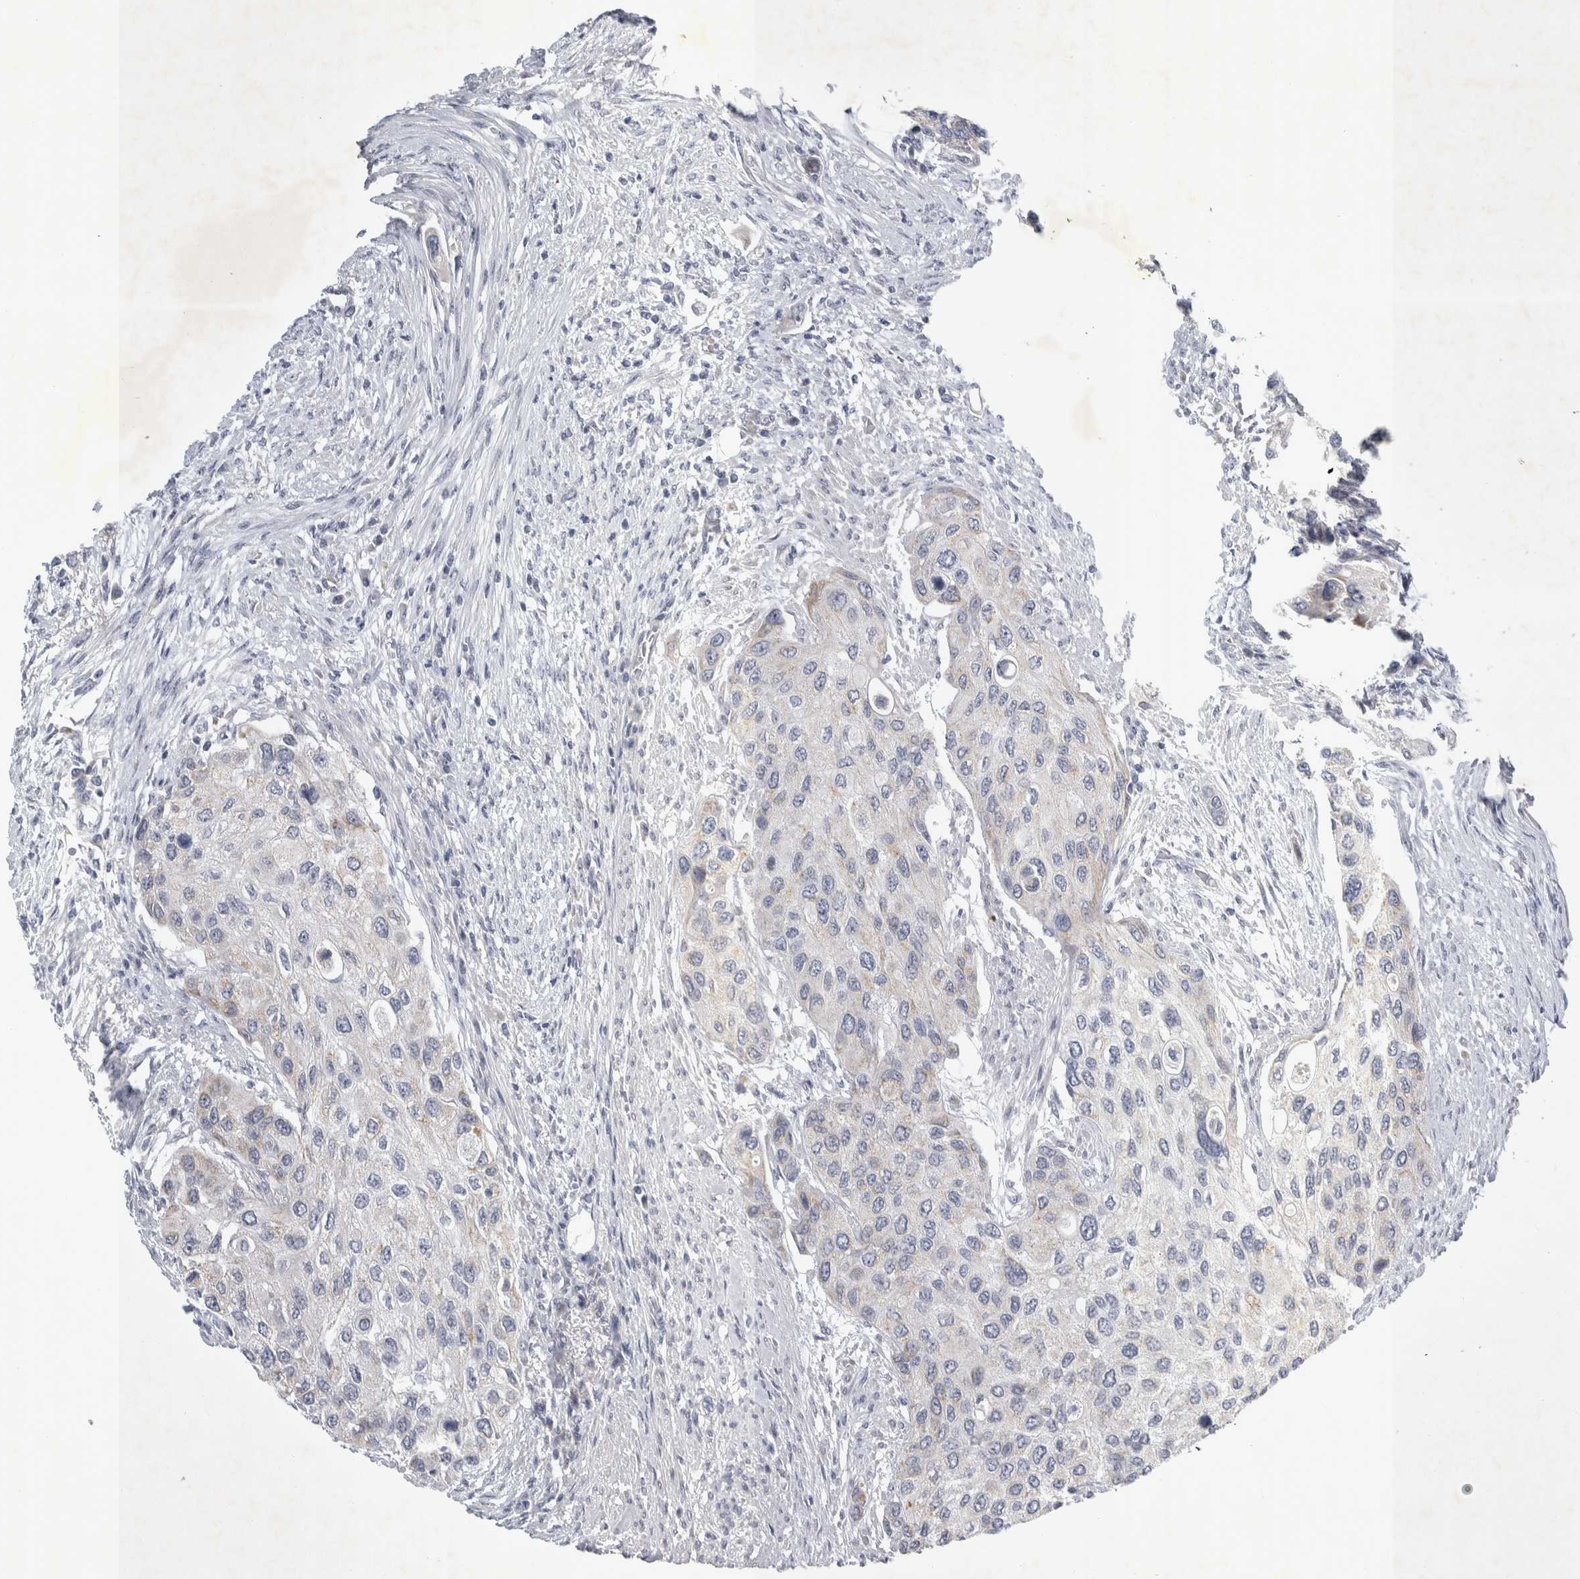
{"staining": {"intensity": "weak", "quantity": "<25%", "location": "cytoplasmic/membranous"}, "tissue": "urothelial cancer", "cell_type": "Tumor cells", "image_type": "cancer", "snomed": [{"axis": "morphology", "description": "Urothelial carcinoma, High grade"}, {"axis": "topography", "description": "Urinary bladder"}], "caption": "The micrograph displays no staining of tumor cells in urothelial cancer.", "gene": "FXYD7", "patient": {"sex": "female", "age": 56}}